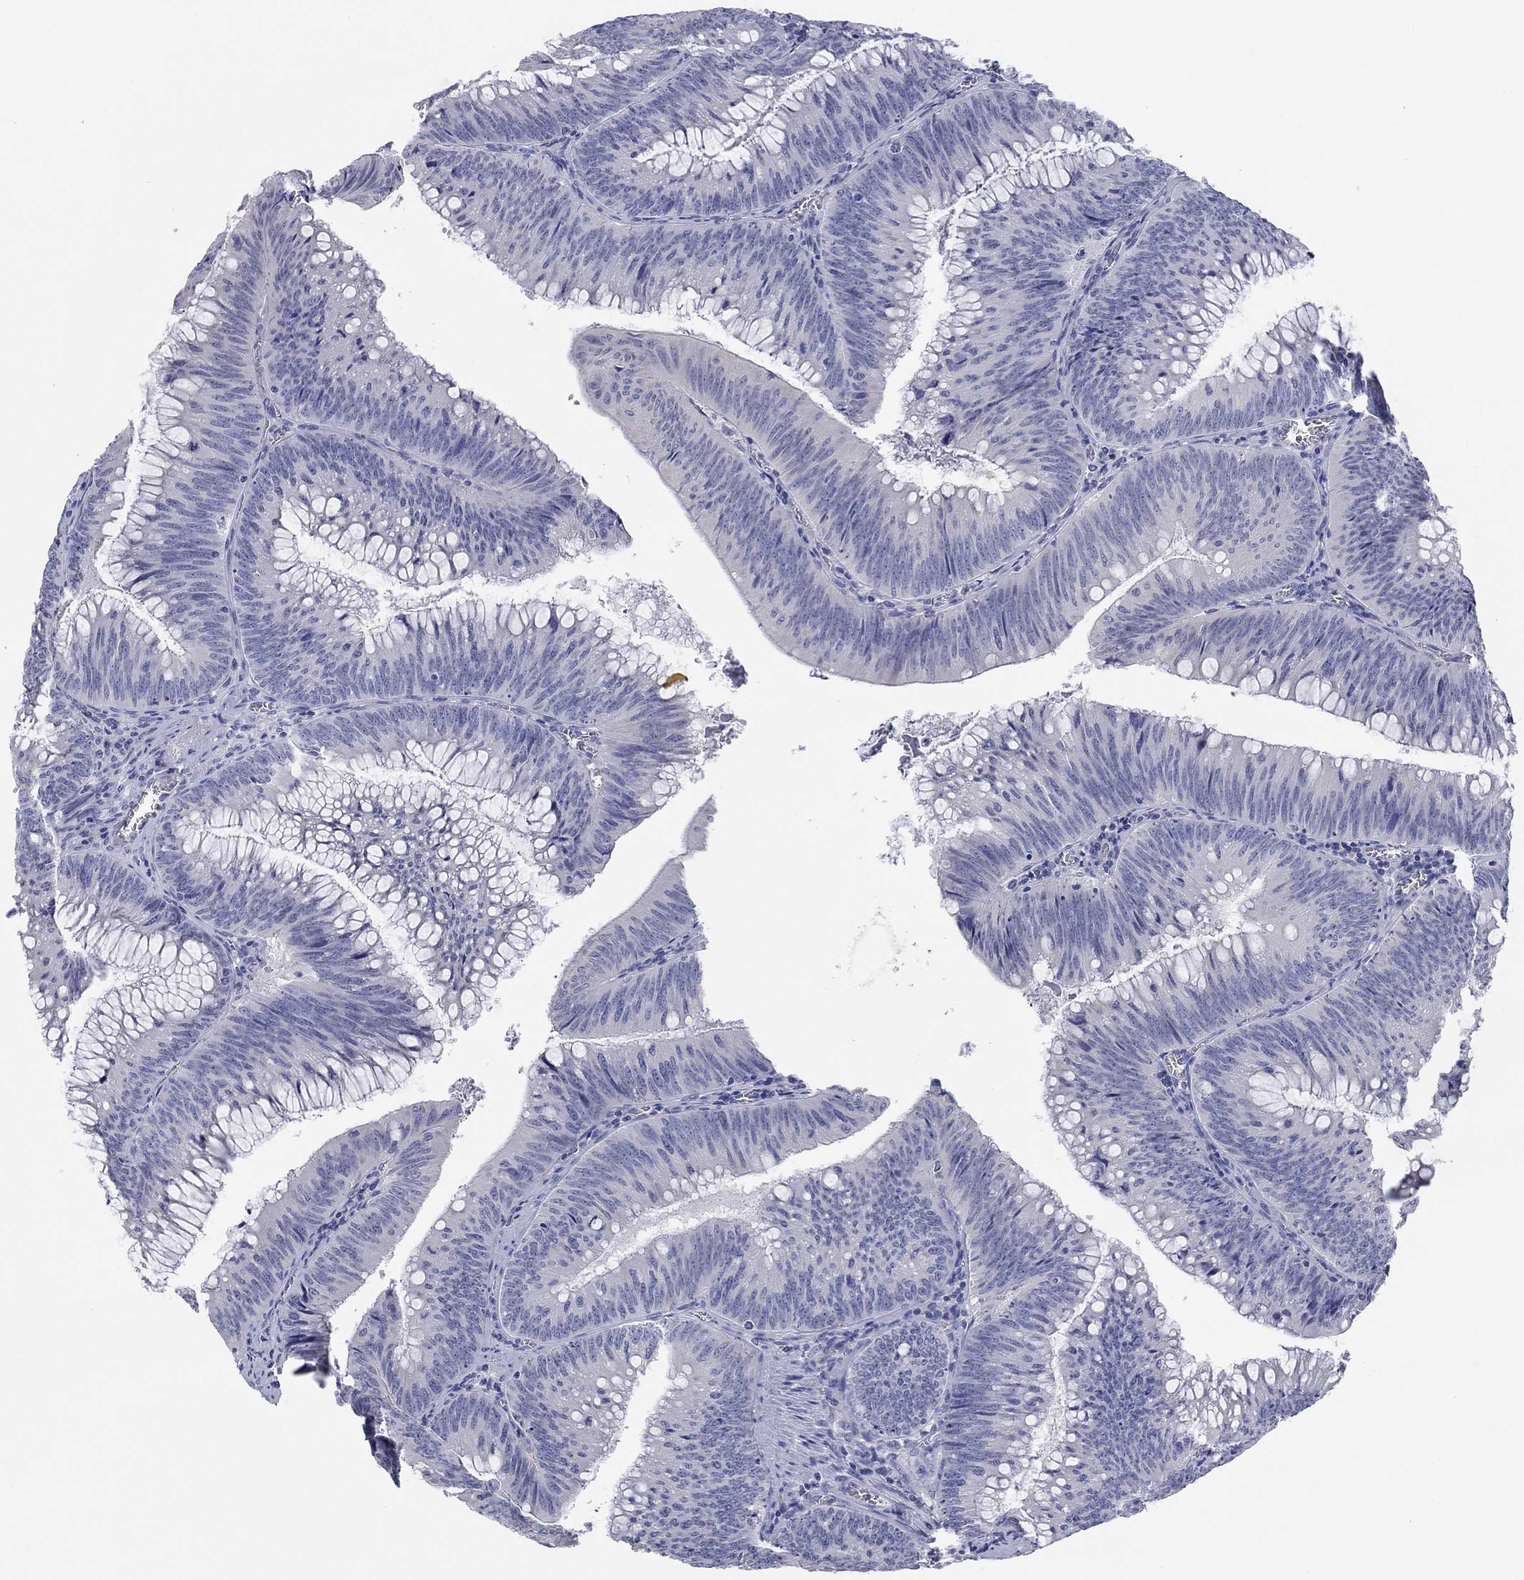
{"staining": {"intensity": "negative", "quantity": "none", "location": "none"}, "tissue": "colorectal cancer", "cell_type": "Tumor cells", "image_type": "cancer", "snomed": [{"axis": "morphology", "description": "Adenocarcinoma, NOS"}, {"axis": "topography", "description": "Rectum"}], "caption": "There is no significant positivity in tumor cells of adenocarcinoma (colorectal). Brightfield microscopy of immunohistochemistry (IHC) stained with DAB (brown) and hematoxylin (blue), captured at high magnification.", "gene": "LRRC4C", "patient": {"sex": "female", "age": 72}}